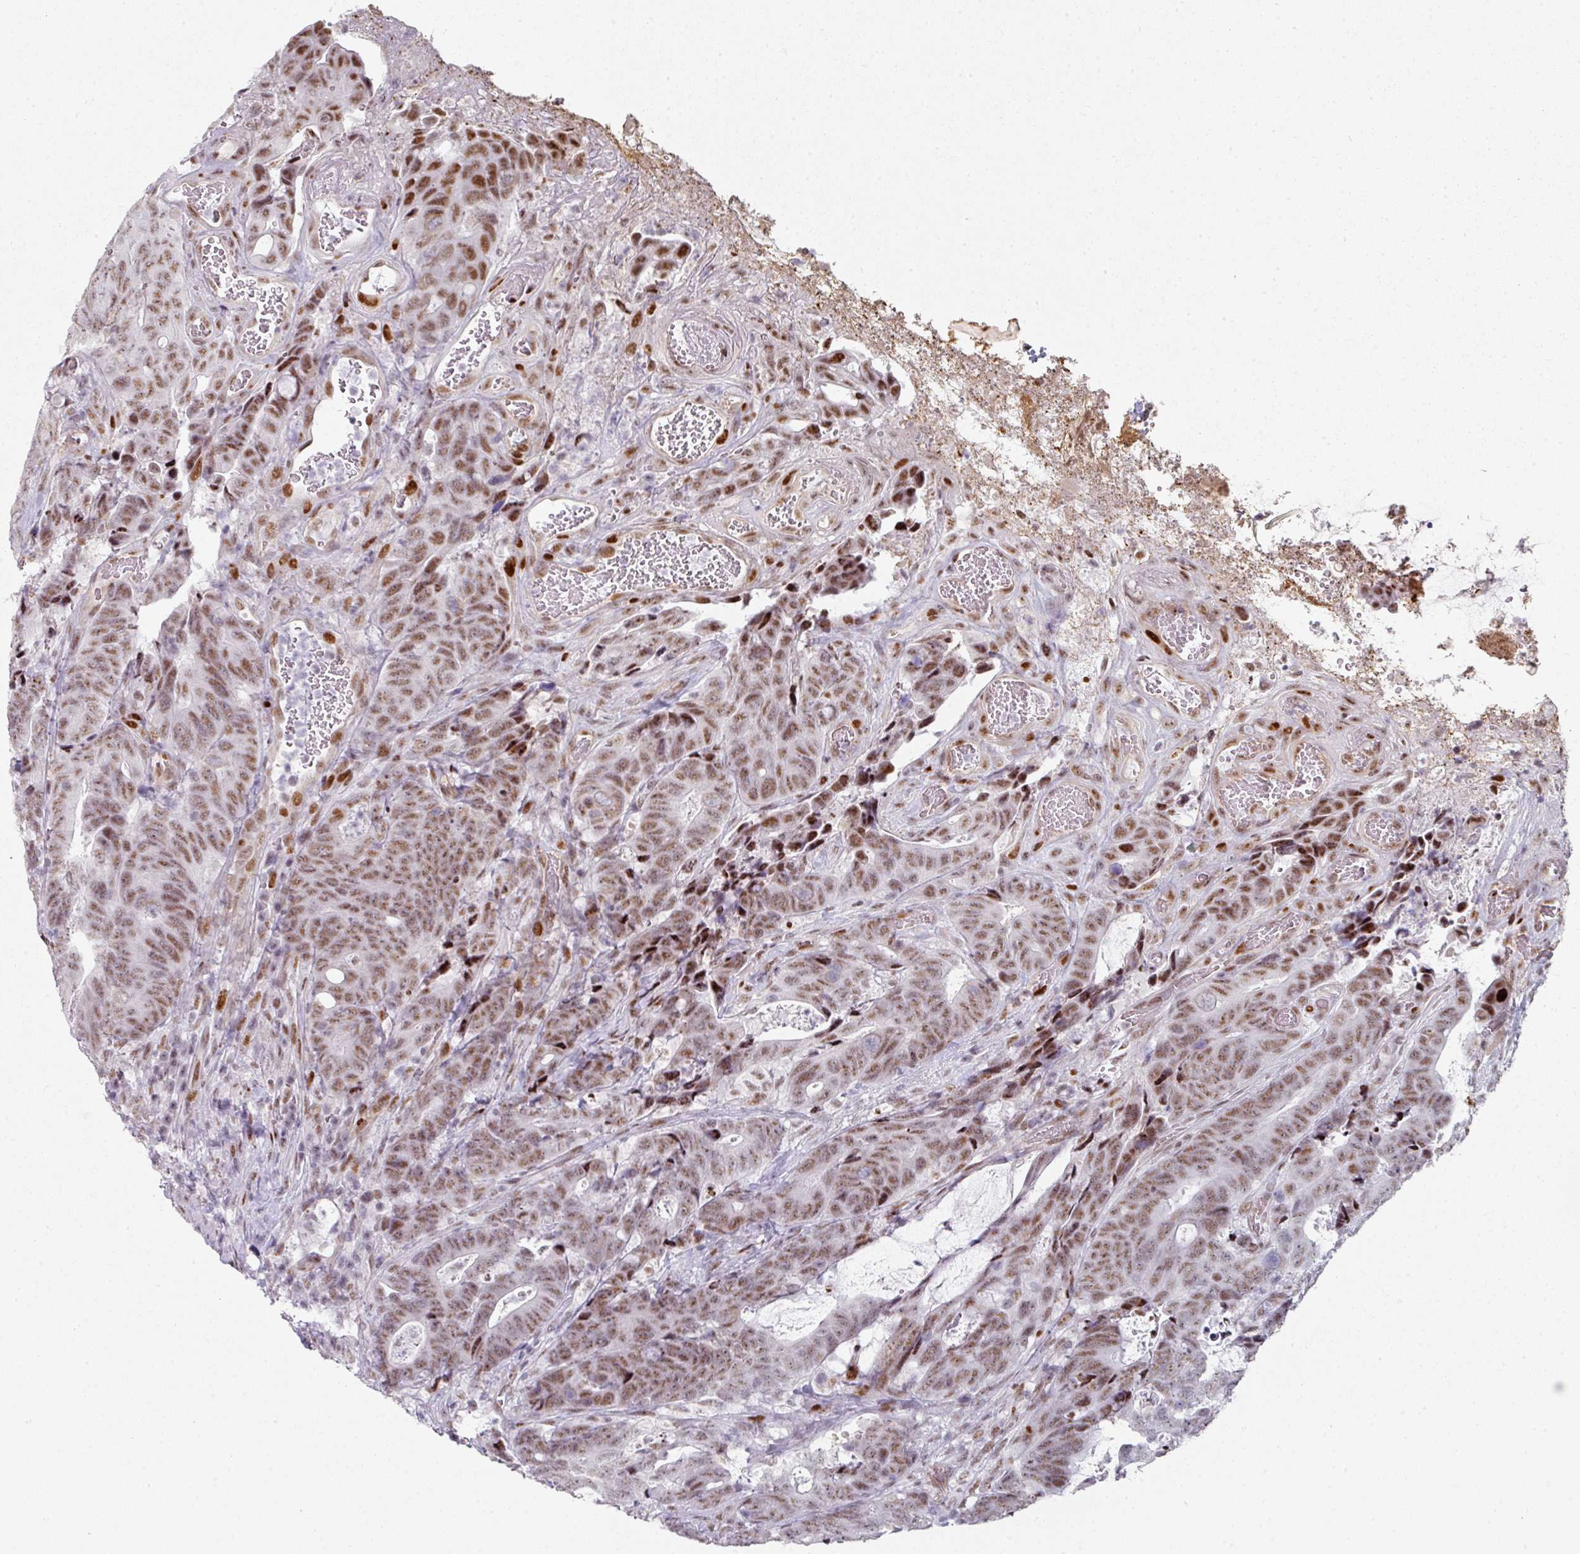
{"staining": {"intensity": "moderate", "quantity": ">75%", "location": "nuclear"}, "tissue": "colorectal cancer", "cell_type": "Tumor cells", "image_type": "cancer", "snomed": [{"axis": "morphology", "description": "Adenocarcinoma, NOS"}, {"axis": "topography", "description": "Colon"}], "caption": "Immunohistochemical staining of colorectal cancer displays medium levels of moderate nuclear protein positivity in about >75% of tumor cells.", "gene": "SF3B5", "patient": {"sex": "female", "age": 82}}